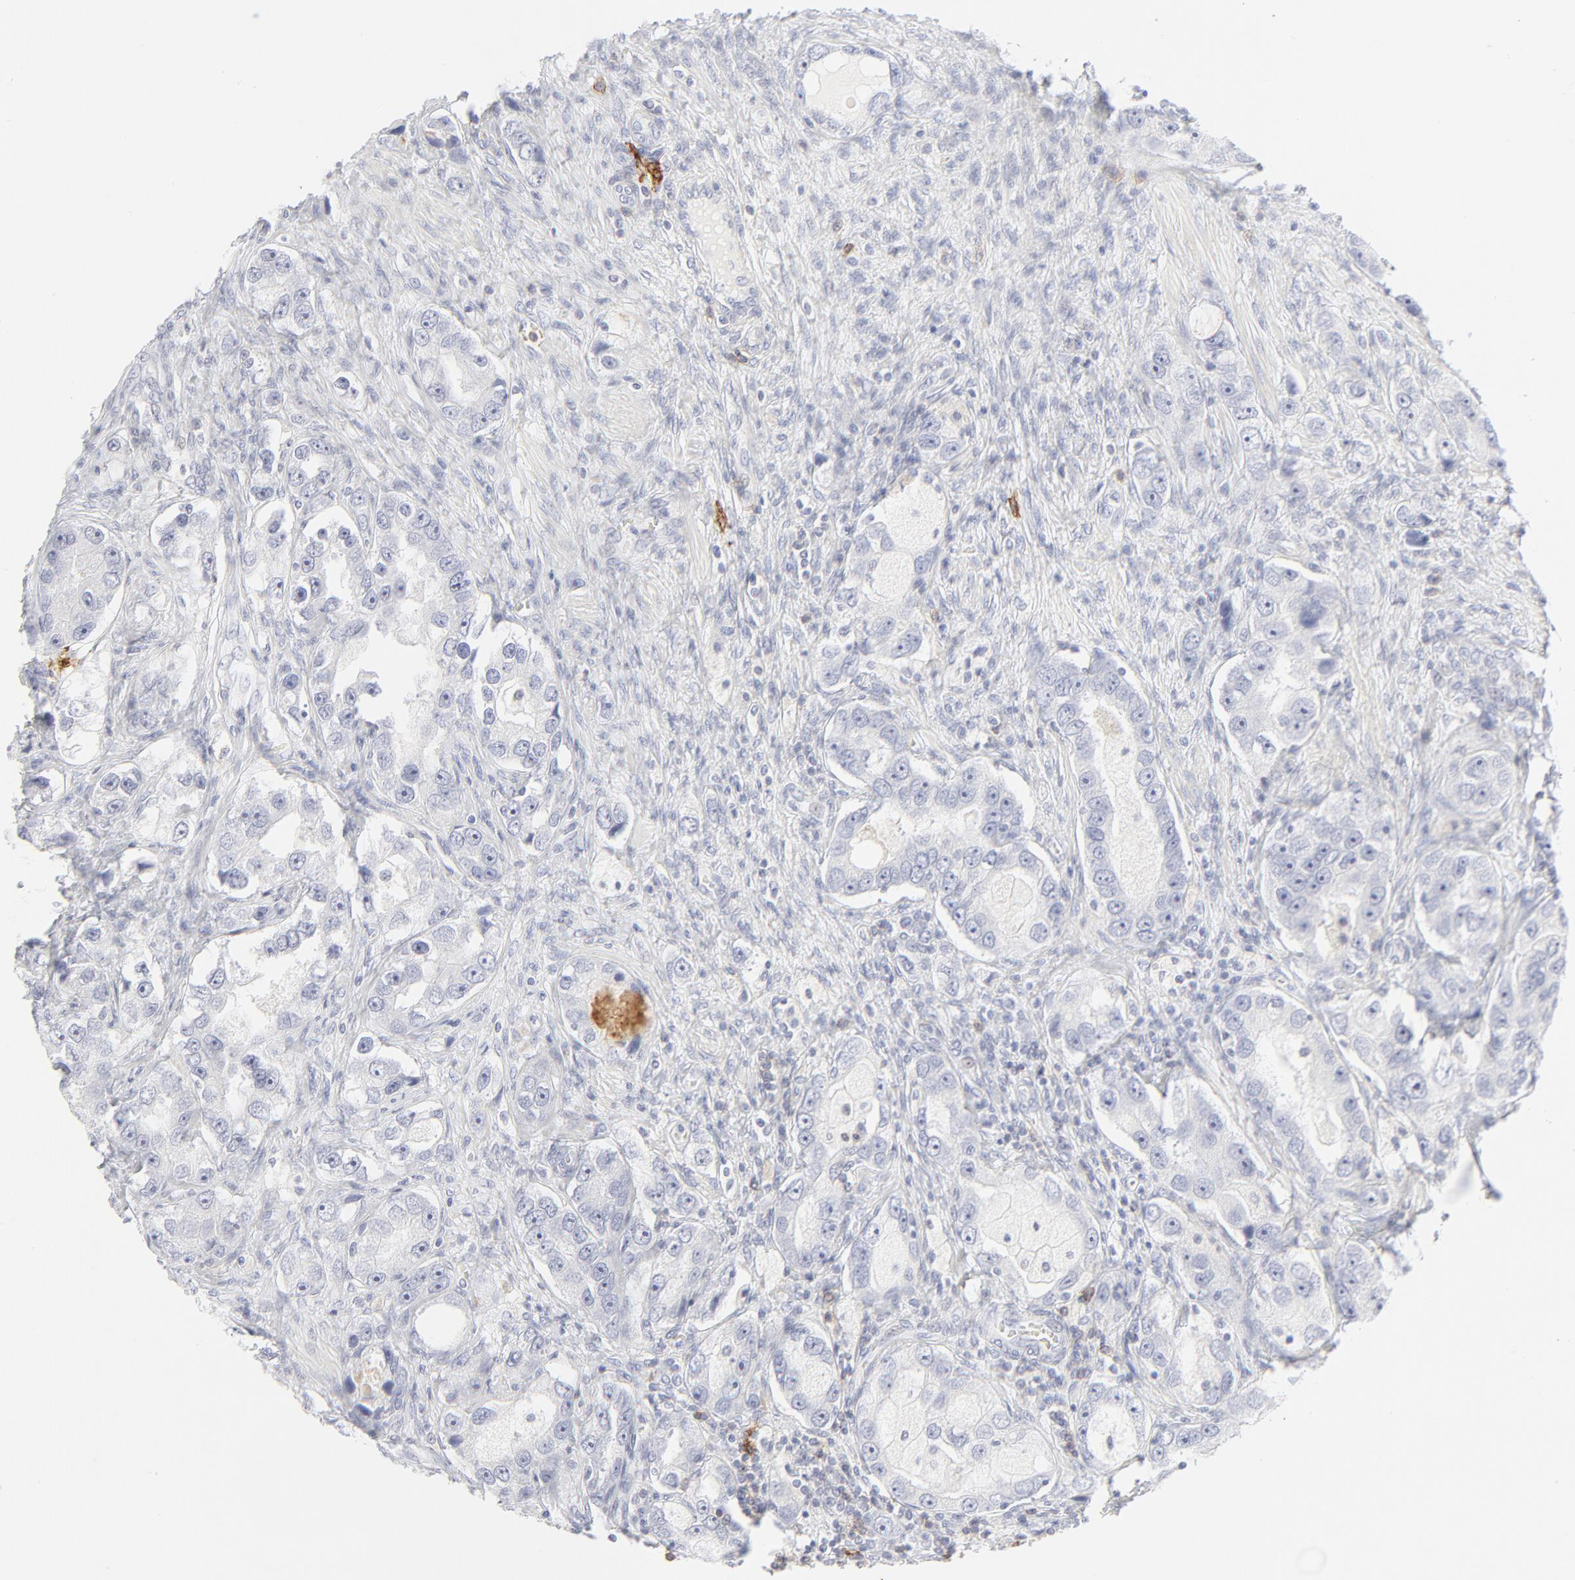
{"staining": {"intensity": "negative", "quantity": "none", "location": "none"}, "tissue": "prostate cancer", "cell_type": "Tumor cells", "image_type": "cancer", "snomed": [{"axis": "morphology", "description": "Adenocarcinoma, High grade"}, {"axis": "topography", "description": "Prostate"}], "caption": "High power microscopy histopathology image of an IHC photomicrograph of prostate adenocarcinoma (high-grade), revealing no significant positivity in tumor cells.", "gene": "CCR7", "patient": {"sex": "male", "age": 63}}